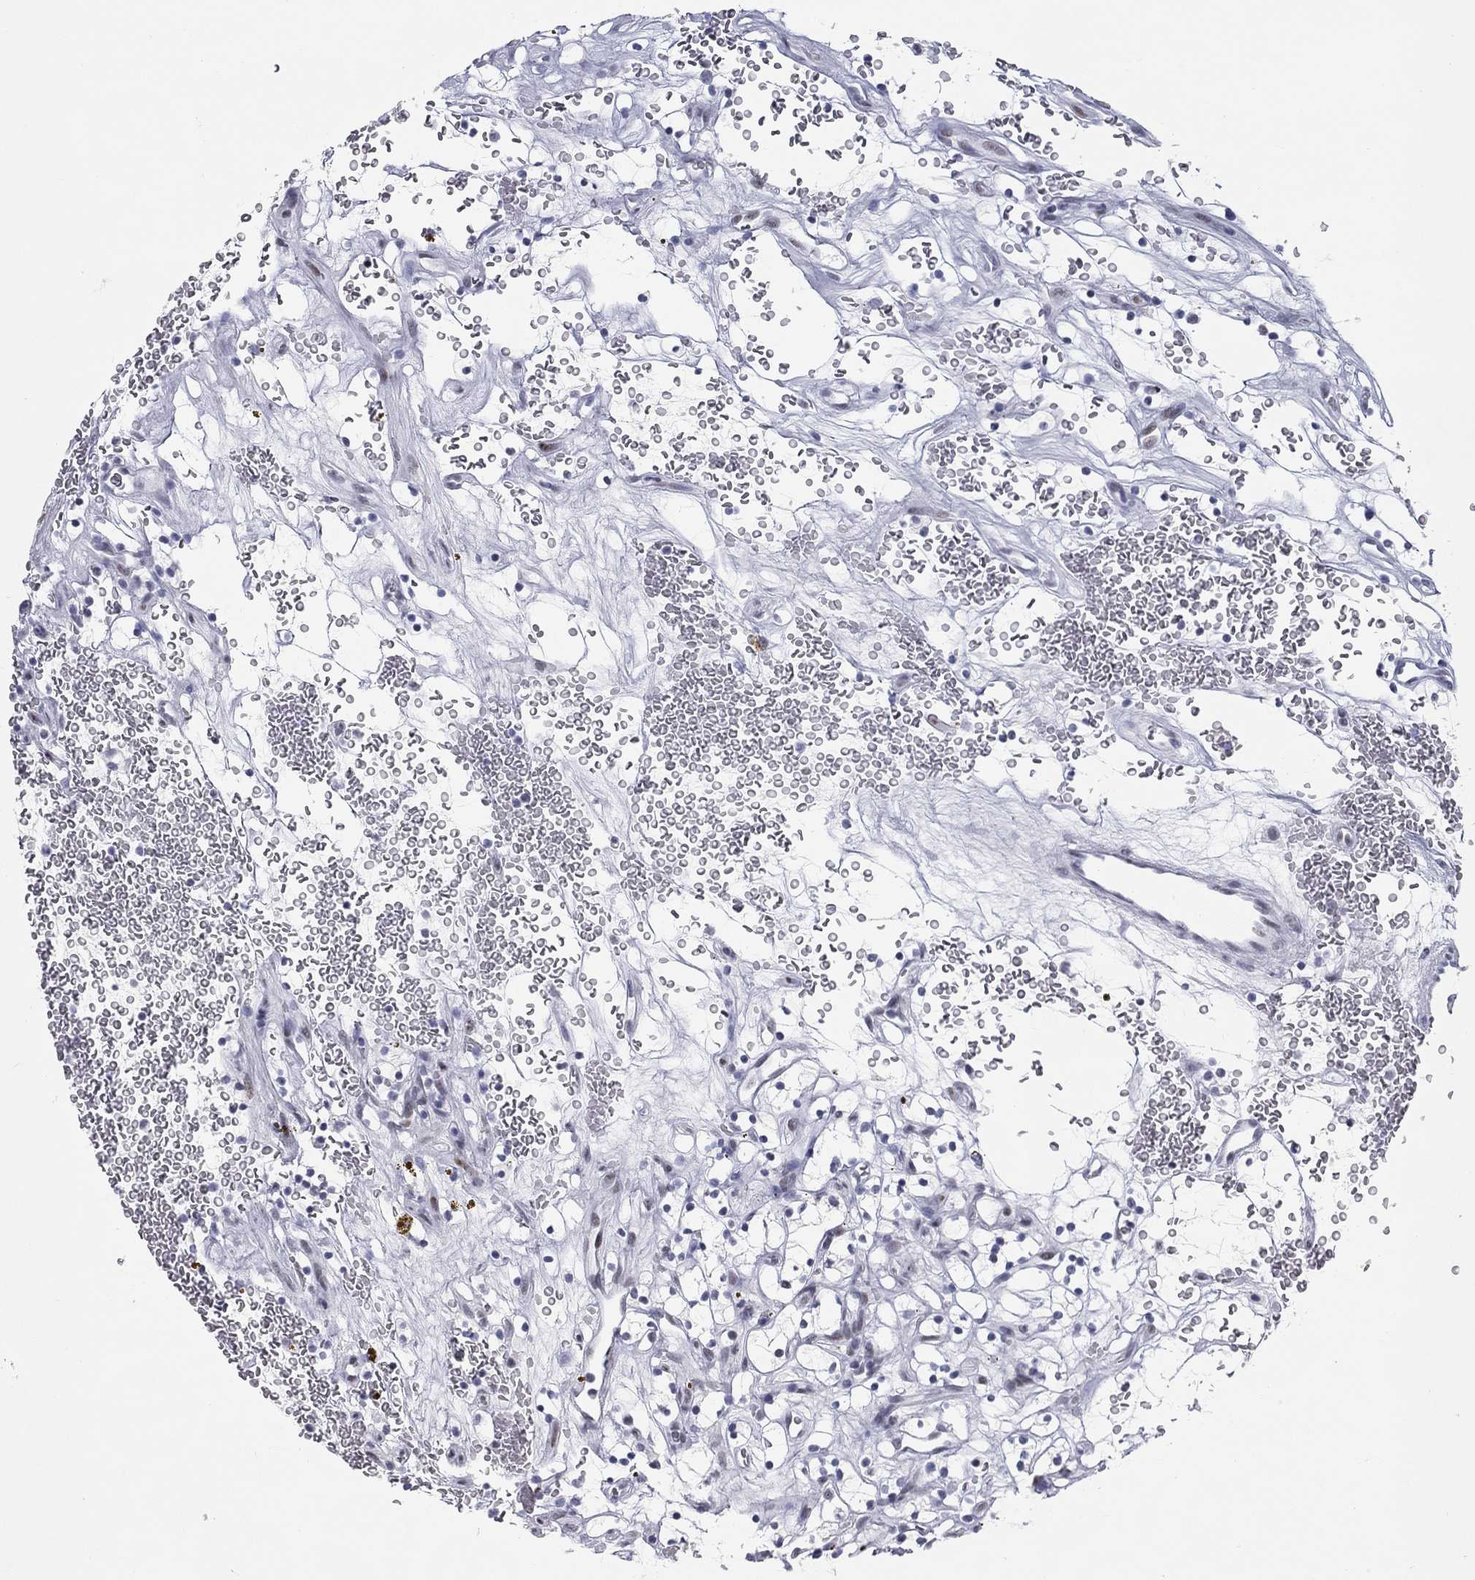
{"staining": {"intensity": "negative", "quantity": "none", "location": "none"}, "tissue": "renal cancer", "cell_type": "Tumor cells", "image_type": "cancer", "snomed": [{"axis": "morphology", "description": "Adenocarcinoma, NOS"}, {"axis": "topography", "description": "Kidney"}], "caption": "Immunohistochemical staining of renal cancer (adenocarcinoma) shows no significant positivity in tumor cells.", "gene": "ASF1B", "patient": {"sex": "female", "age": 64}}